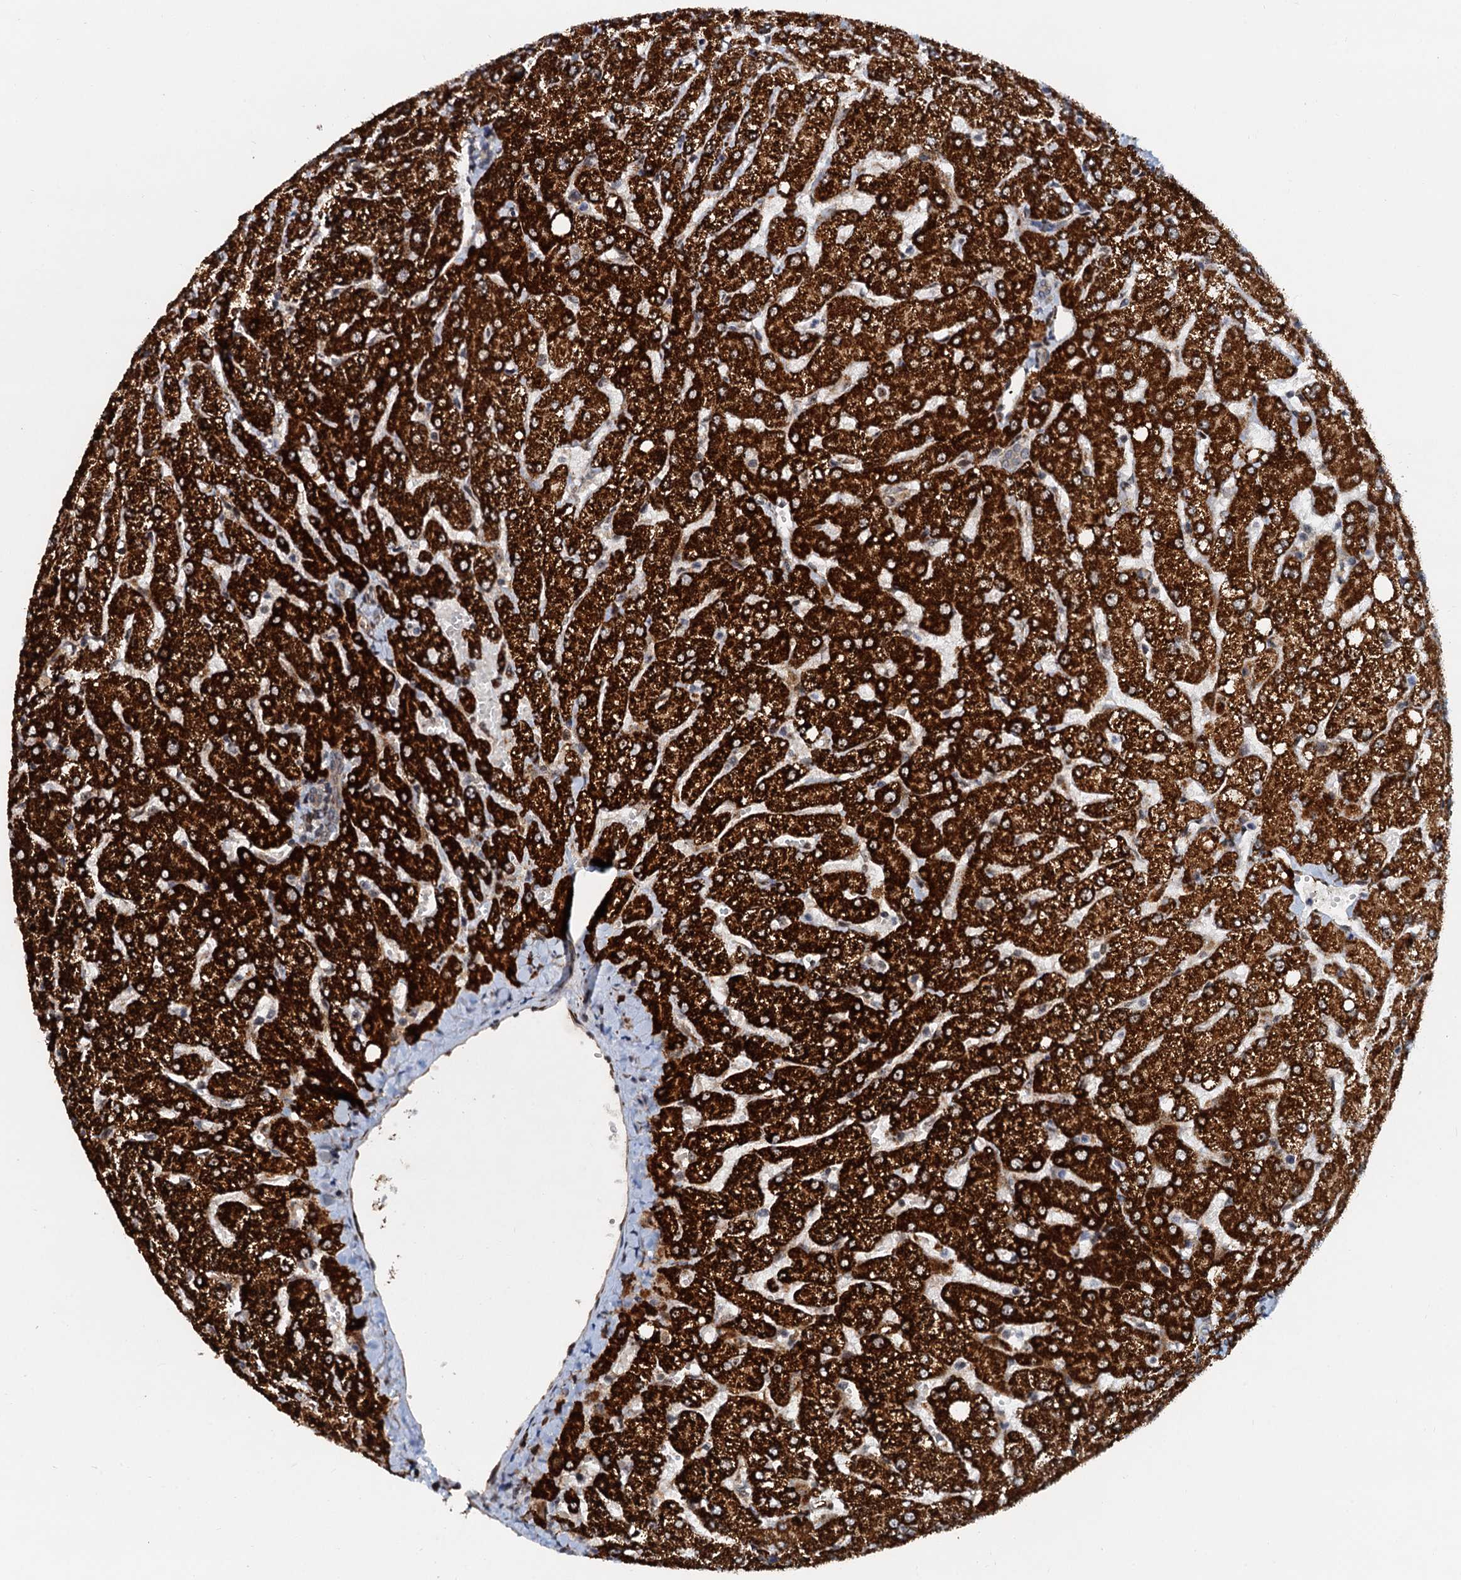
{"staining": {"intensity": "negative", "quantity": "none", "location": "none"}, "tissue": "liver", "cell_type": "Cholangiocytes", "image_type": "normal", "snomed": [{"axis": "morphology", "description": "Normal tissue, NOS"}, {"axis": "topography", "description": "Liver"}], "caption": "Immunohistochemistry (IHC) histopathology image of normal human liver stained for a protein (brown), which reveals no expression in cholangiocytes.", "gene": "DNAJC21", "patient": {"sex": "female", "age": 54}}